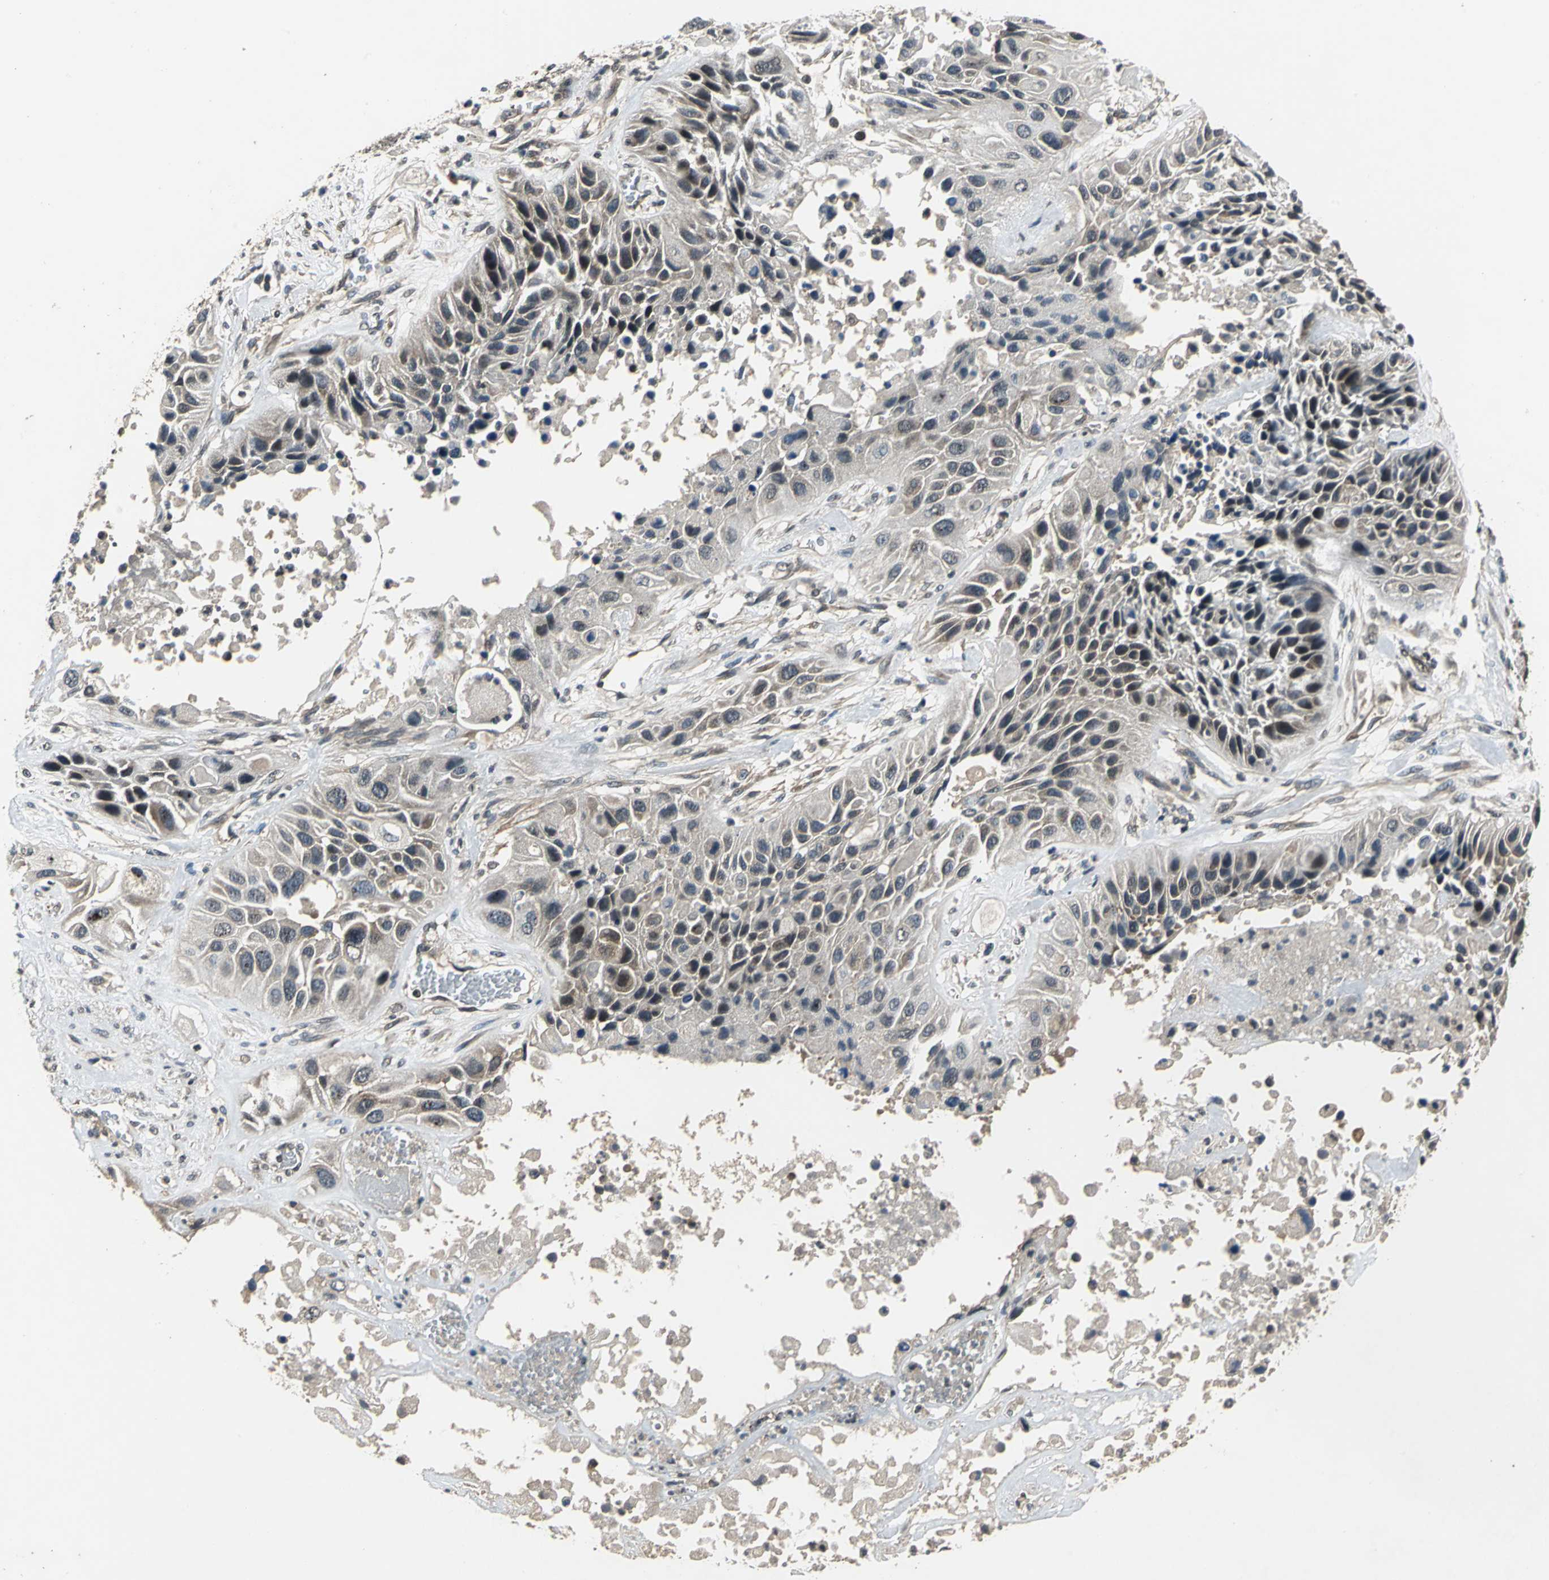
{"staining": {"intensity": "moderate", "quantity": "25%-75%", "location": "nuclear"}, "tissue": "lung cancer", "cell_type": "Tumor cells", "image_type": "cancer", "snomed": [{"axis": "morphology", "description": "Squamous cell carcinoma, NOS"}, {"axis": "topography", "description": "Lung"}], "caption": "Tumor cells display medium levels of moderate nuclear expression in approximately 25%-75% of cells in human squamous cell carcinoma (lung). (Brightfield microscopy of DAB IHC at high magnification).", "gene": "EIF2B2", "patient": {"sex": "female", "age": 76}}